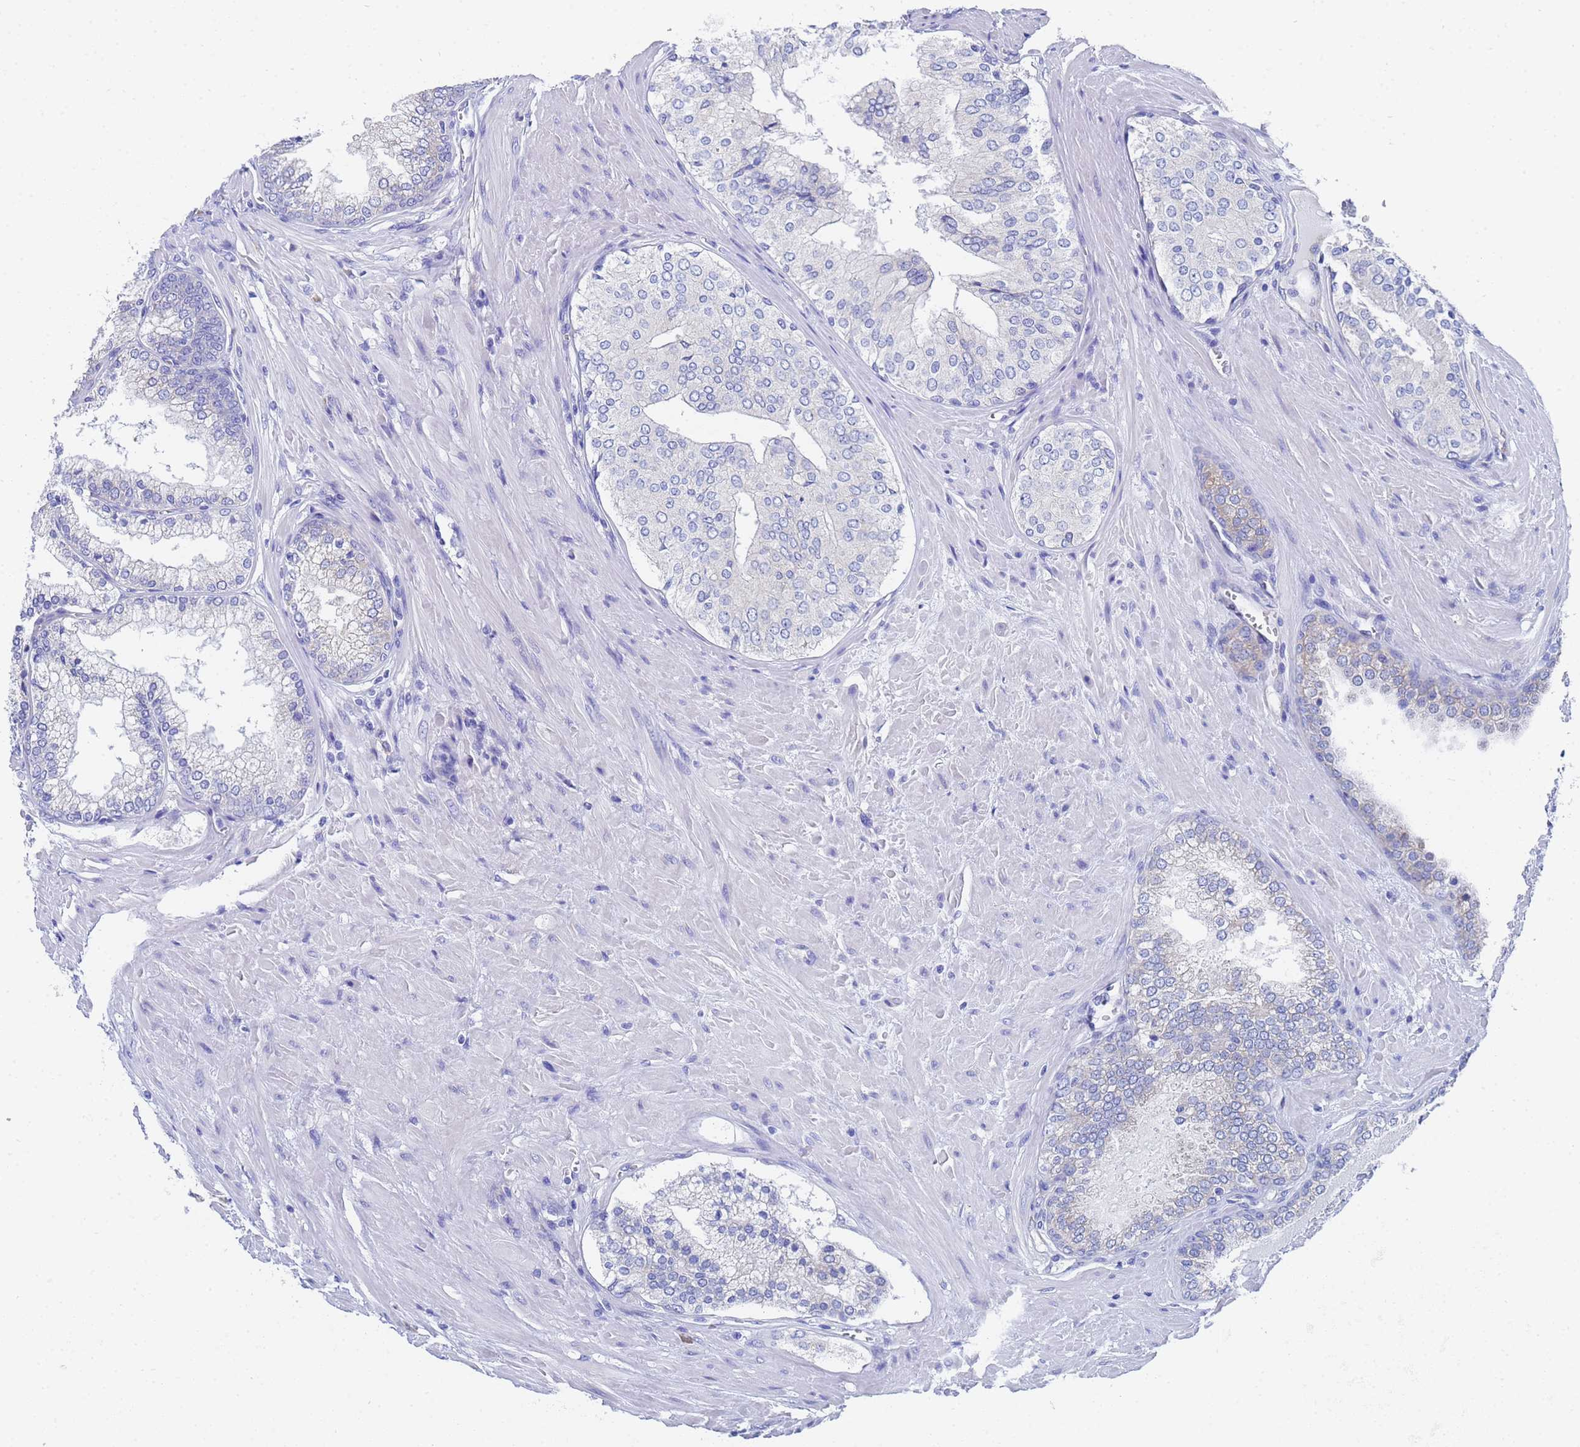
{"staining": {"intensity": "negative", "quantity": "none", "location": "none"}, "tissue": "prostate cancer", "cell_type": "Tumor cells", "image_type": "cancer", "snomed": [{"axis": "morphology", "description": "Adenocarcinoma, High grade"}, {"axis": "topography", "description": "Prostate"}], "caption": "IHC micrograph of human prostate cancer (high-grade adenocarcinoma) stained for a protein (brown), which displays no expression in tumor cells.", "gene": "TM4SF4", "patient": {"sex": "male", "age": 72}}